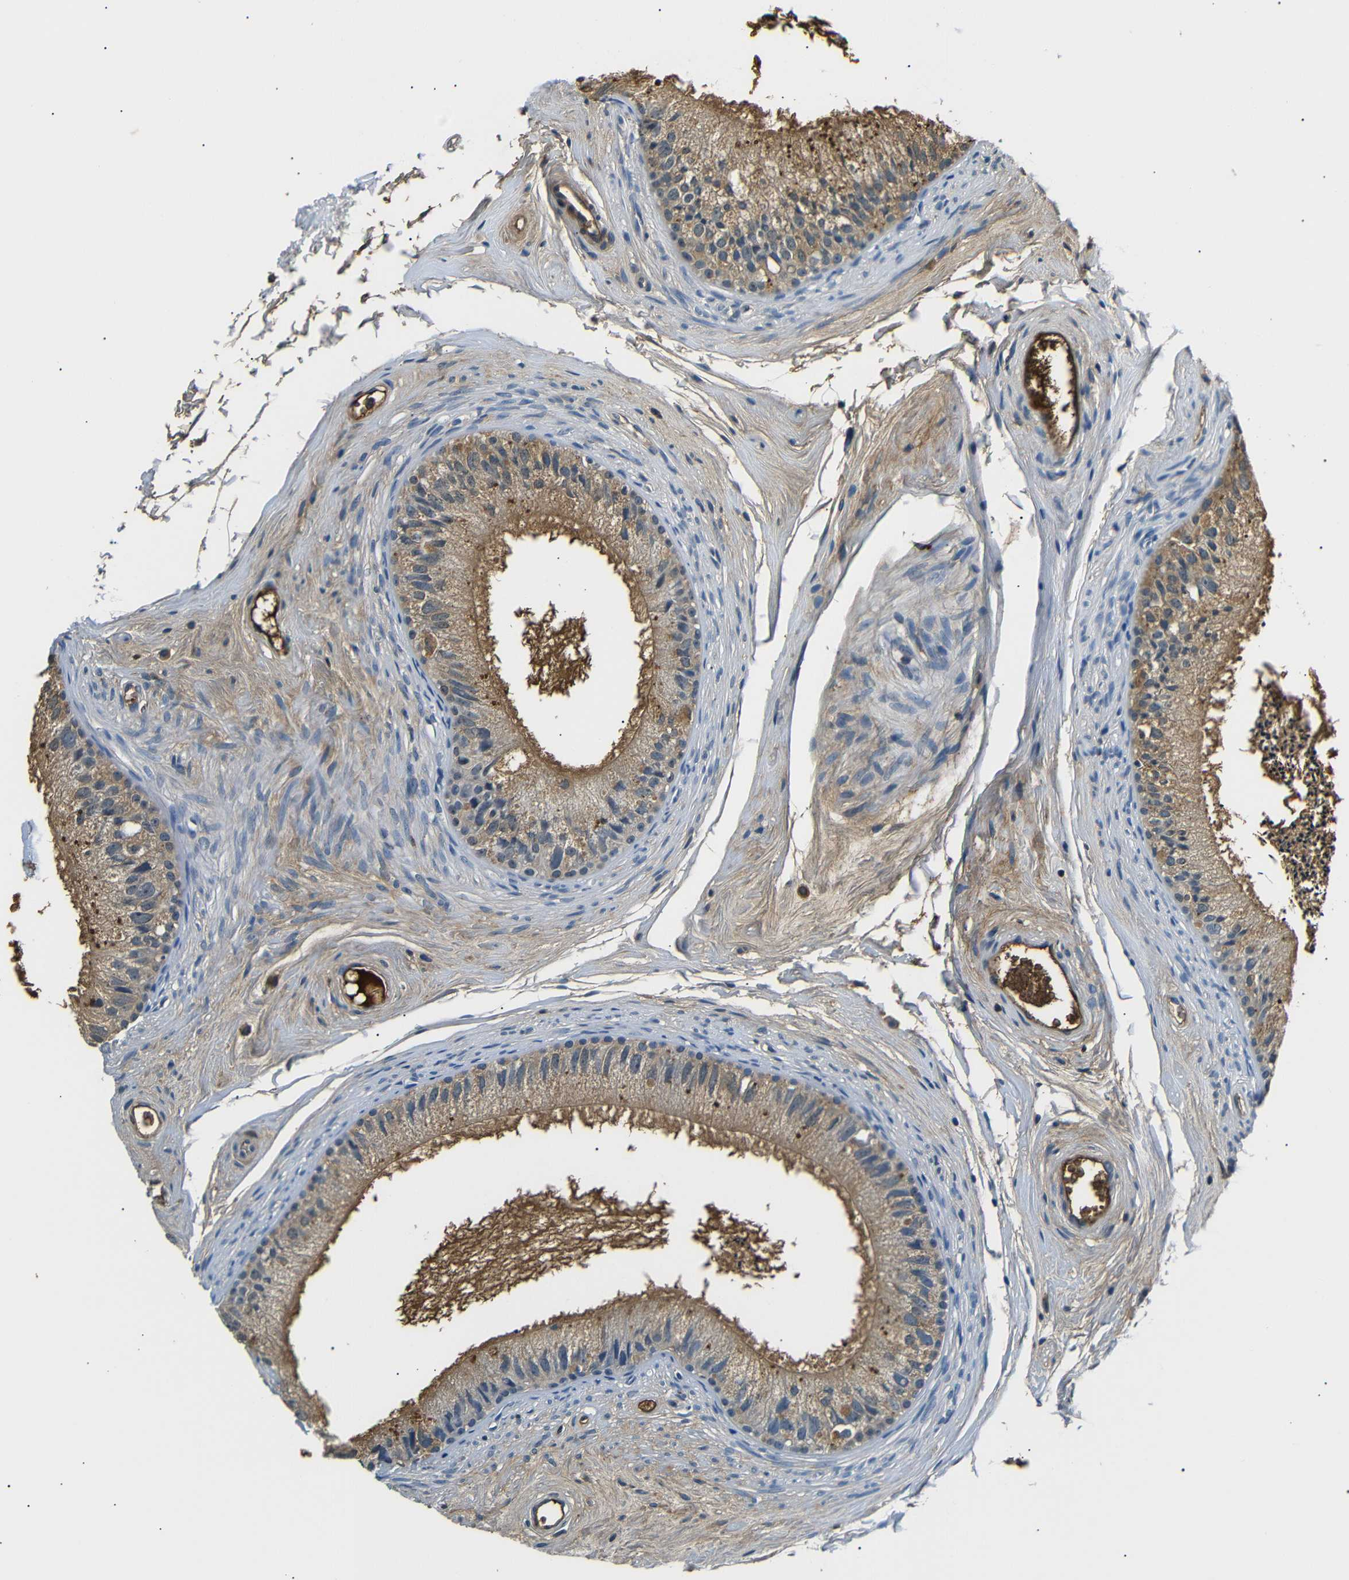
{"staining": {"intensity": "moderate", "quantity": ">75%", "location": "cytoplasmic/membranous"}, "tissue": "epididymis", "cell_type": "Glandular cells", "image_type": "normal", "snomed": [{"axis": "morphology", "description": "Normal tissue, NOS"}, {"axis": "topography", "description": "Epididymis"}], "caption": "Immunohistochemical staining of benign human epididymis demonstrates >75% levels of moderate cytoplasmic/membranous protein positivity in about >75% of glandular cells. (DAB IHC, brown staining for protein, blue staining for nuclei).", "gene": "LHCGR", "patient": {"sex": "male", "age": 56}}